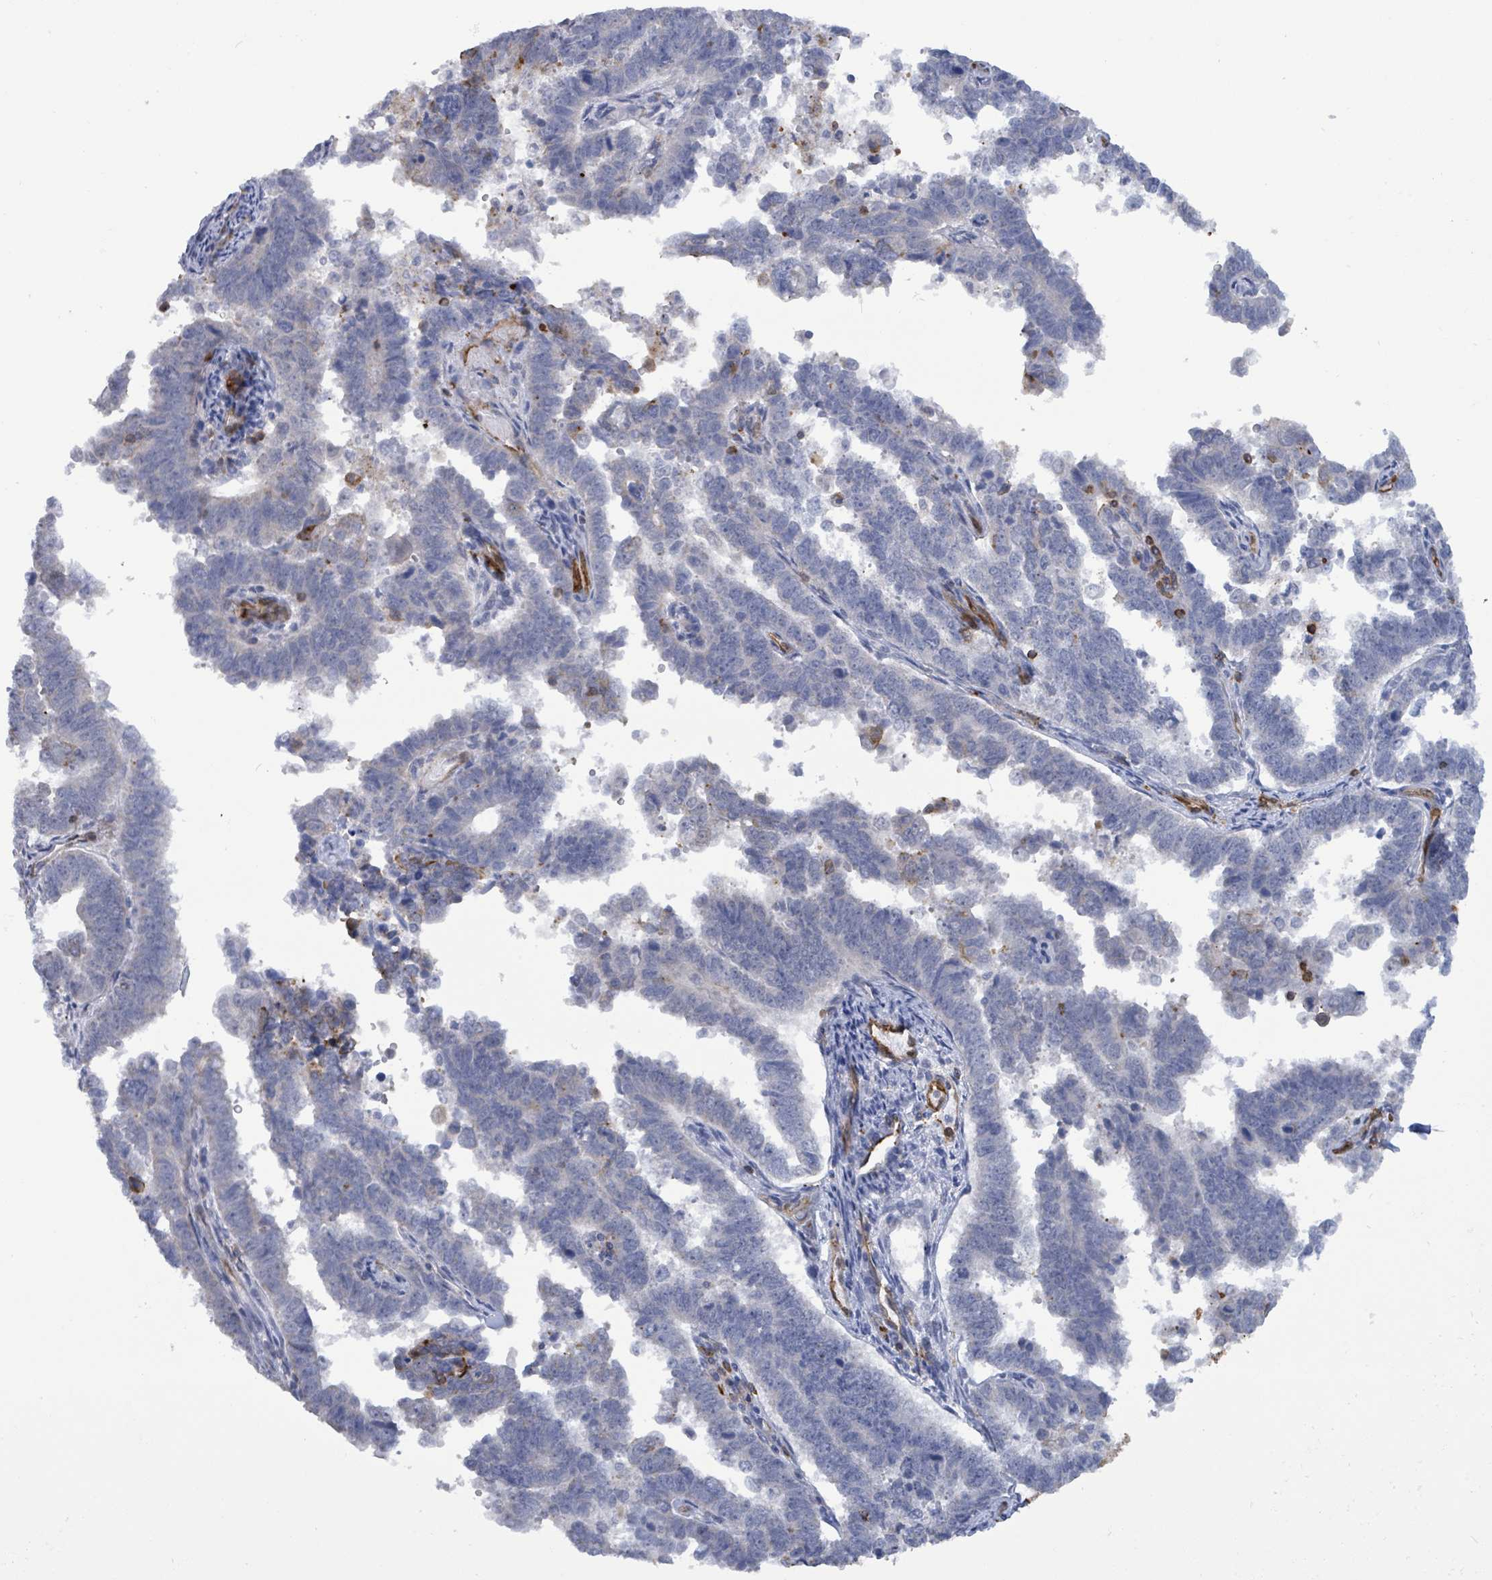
{"staining": {"intensity": "negative", "quantity": "none", "location": "none"}, "tissue": "endometrial cancer", "cell_type": "Tumor cells", "image_type": "cancer", "snomed": [{"axis": "morphology", "description": "Adenocarcinoma, NOS"}, {"axis": "topography", "description": "Endometrium"}], "caption": "Immunohistochemistry (IHC) micrograph of neoplastic tissue: endometrial cancer (adenocarcinoma) stained with DAB (3,3'-diaminobenzidine) displays no significant protein positivity in tumor cells.", "gene": "PRKRIP1", "patient": {"sex": "female", "age": 75}}